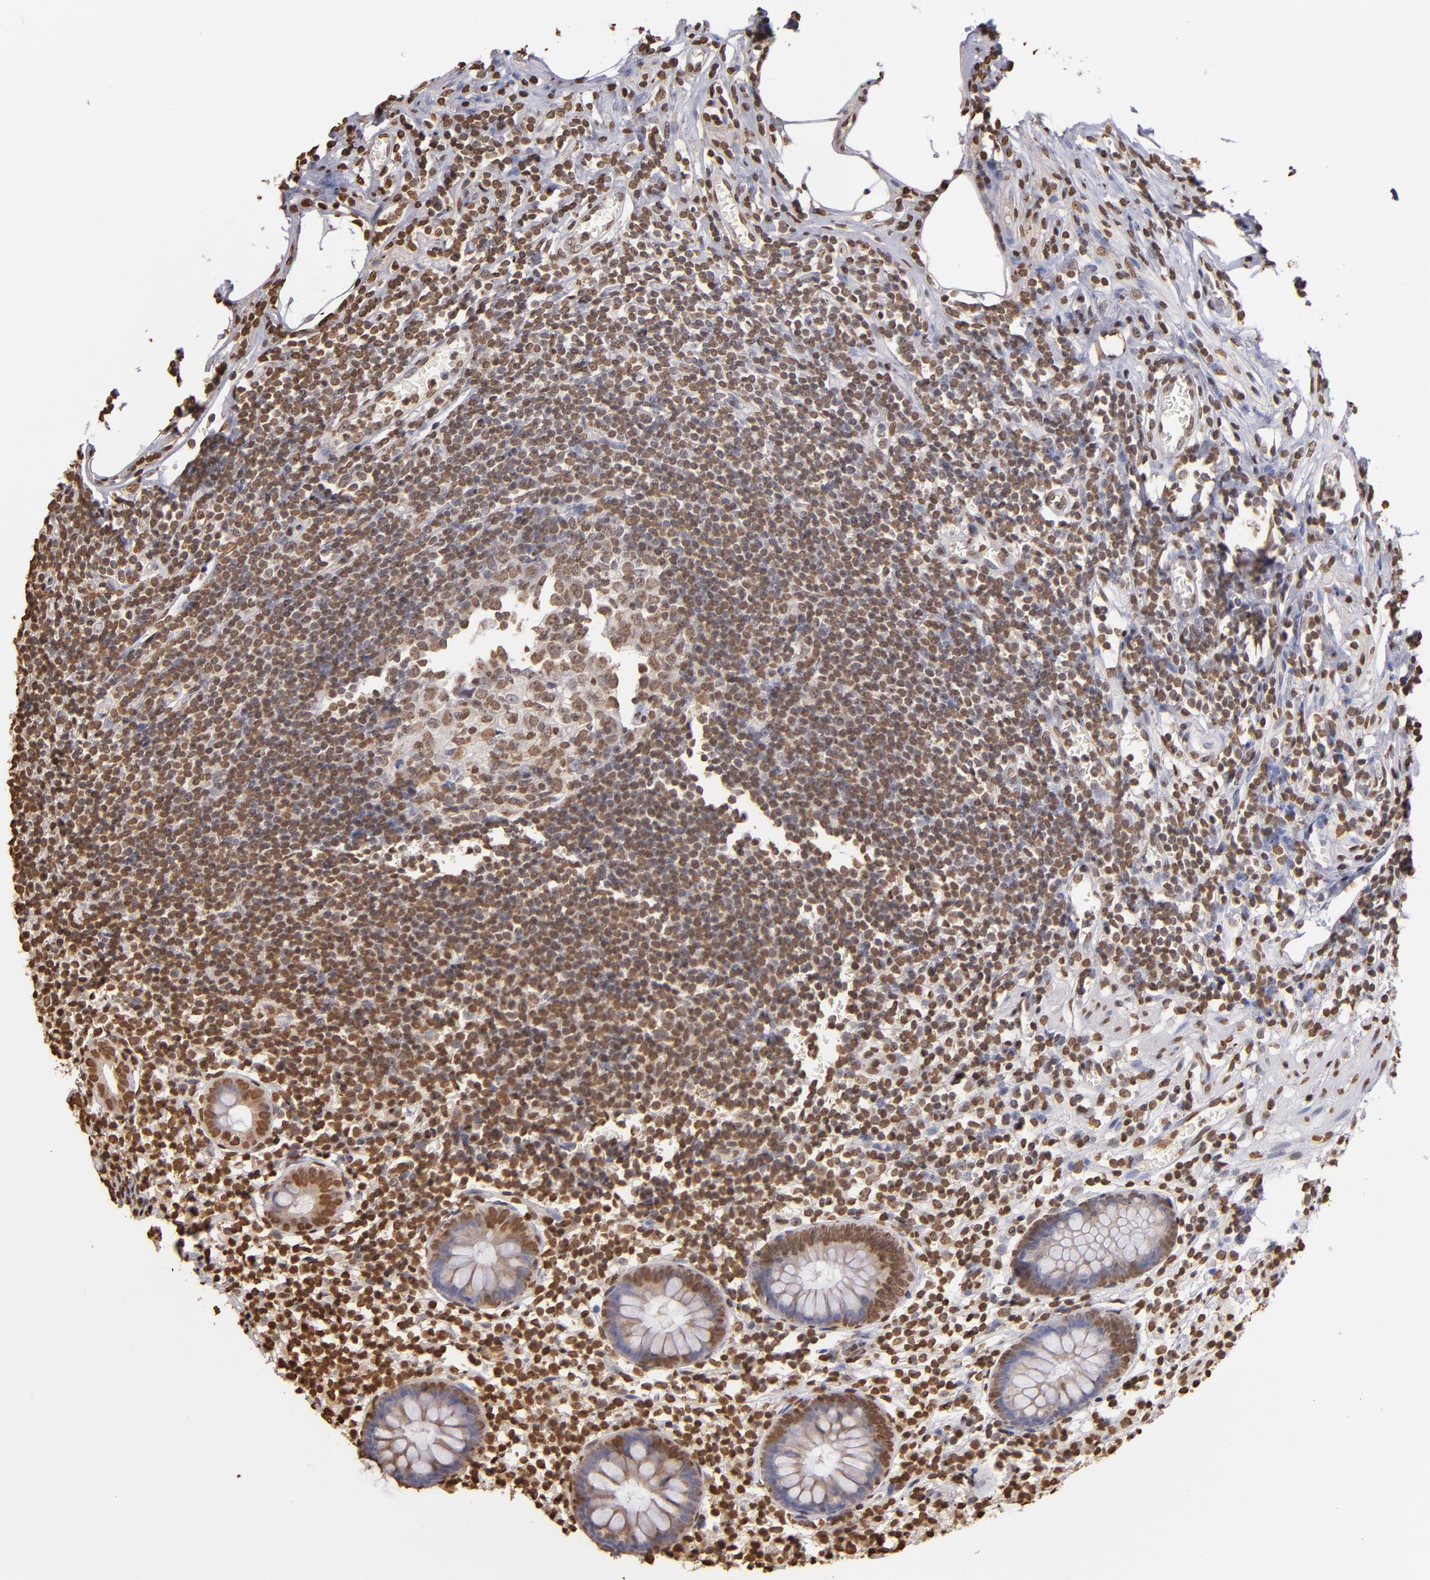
{"staining": {"intensity": "moderate", "quantity": "25%-75%", "location": "nuclear"}, "tissue": "appendix", "cell_type": "Glandular cells", "image_type": "normal", "snomed": [{"axis": "morphology", "description": "Normal tissue, NOS"}, {"axis": "topography", "description": "Appendix"}], "caption": "This is a photomicrograph of IHC staining of benign appendix, which shows moderate positivity in the nuclear of glandular cells.", "gene": "LBX1", "patient": {"sex": "male", "age": 38}}